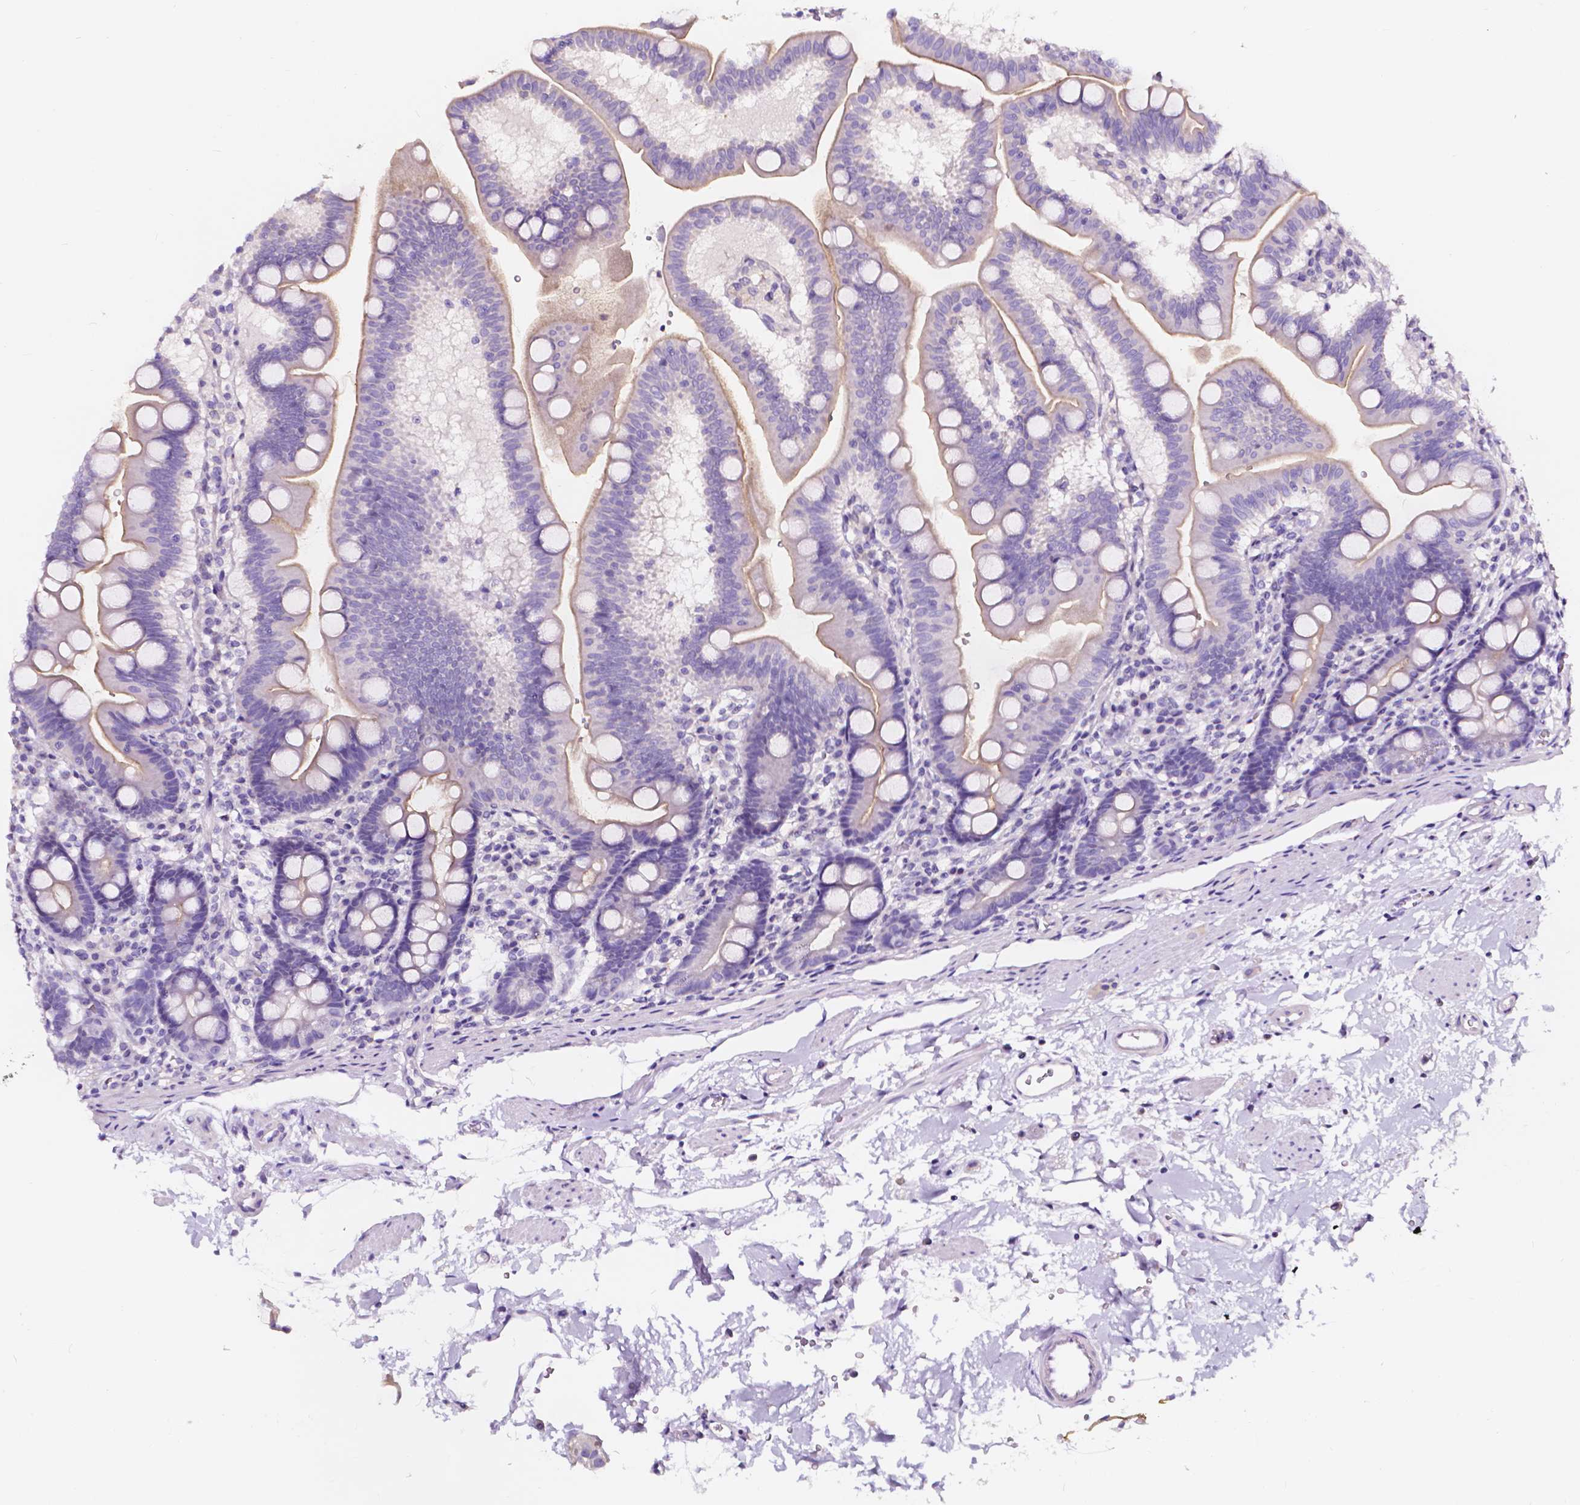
{"staining": {"intensity": "weak", "quantity": "<25%", "location": "cytoplasmic/membranous"}, "tissue": "duodenum", "cell_type": "Glandular cells", "image_type": "normal", "snomed": [{"axis": "morphology", "description": "Normal tissue, NOS"}, {"axis": "topography", "description": "Duodenum"}], "caption": "Immunohistochemistry of benign duodenum reveals no expression in glandular cells.", "gene": "CLSTN2", "patient": {"sex": "male", "age": 59}}